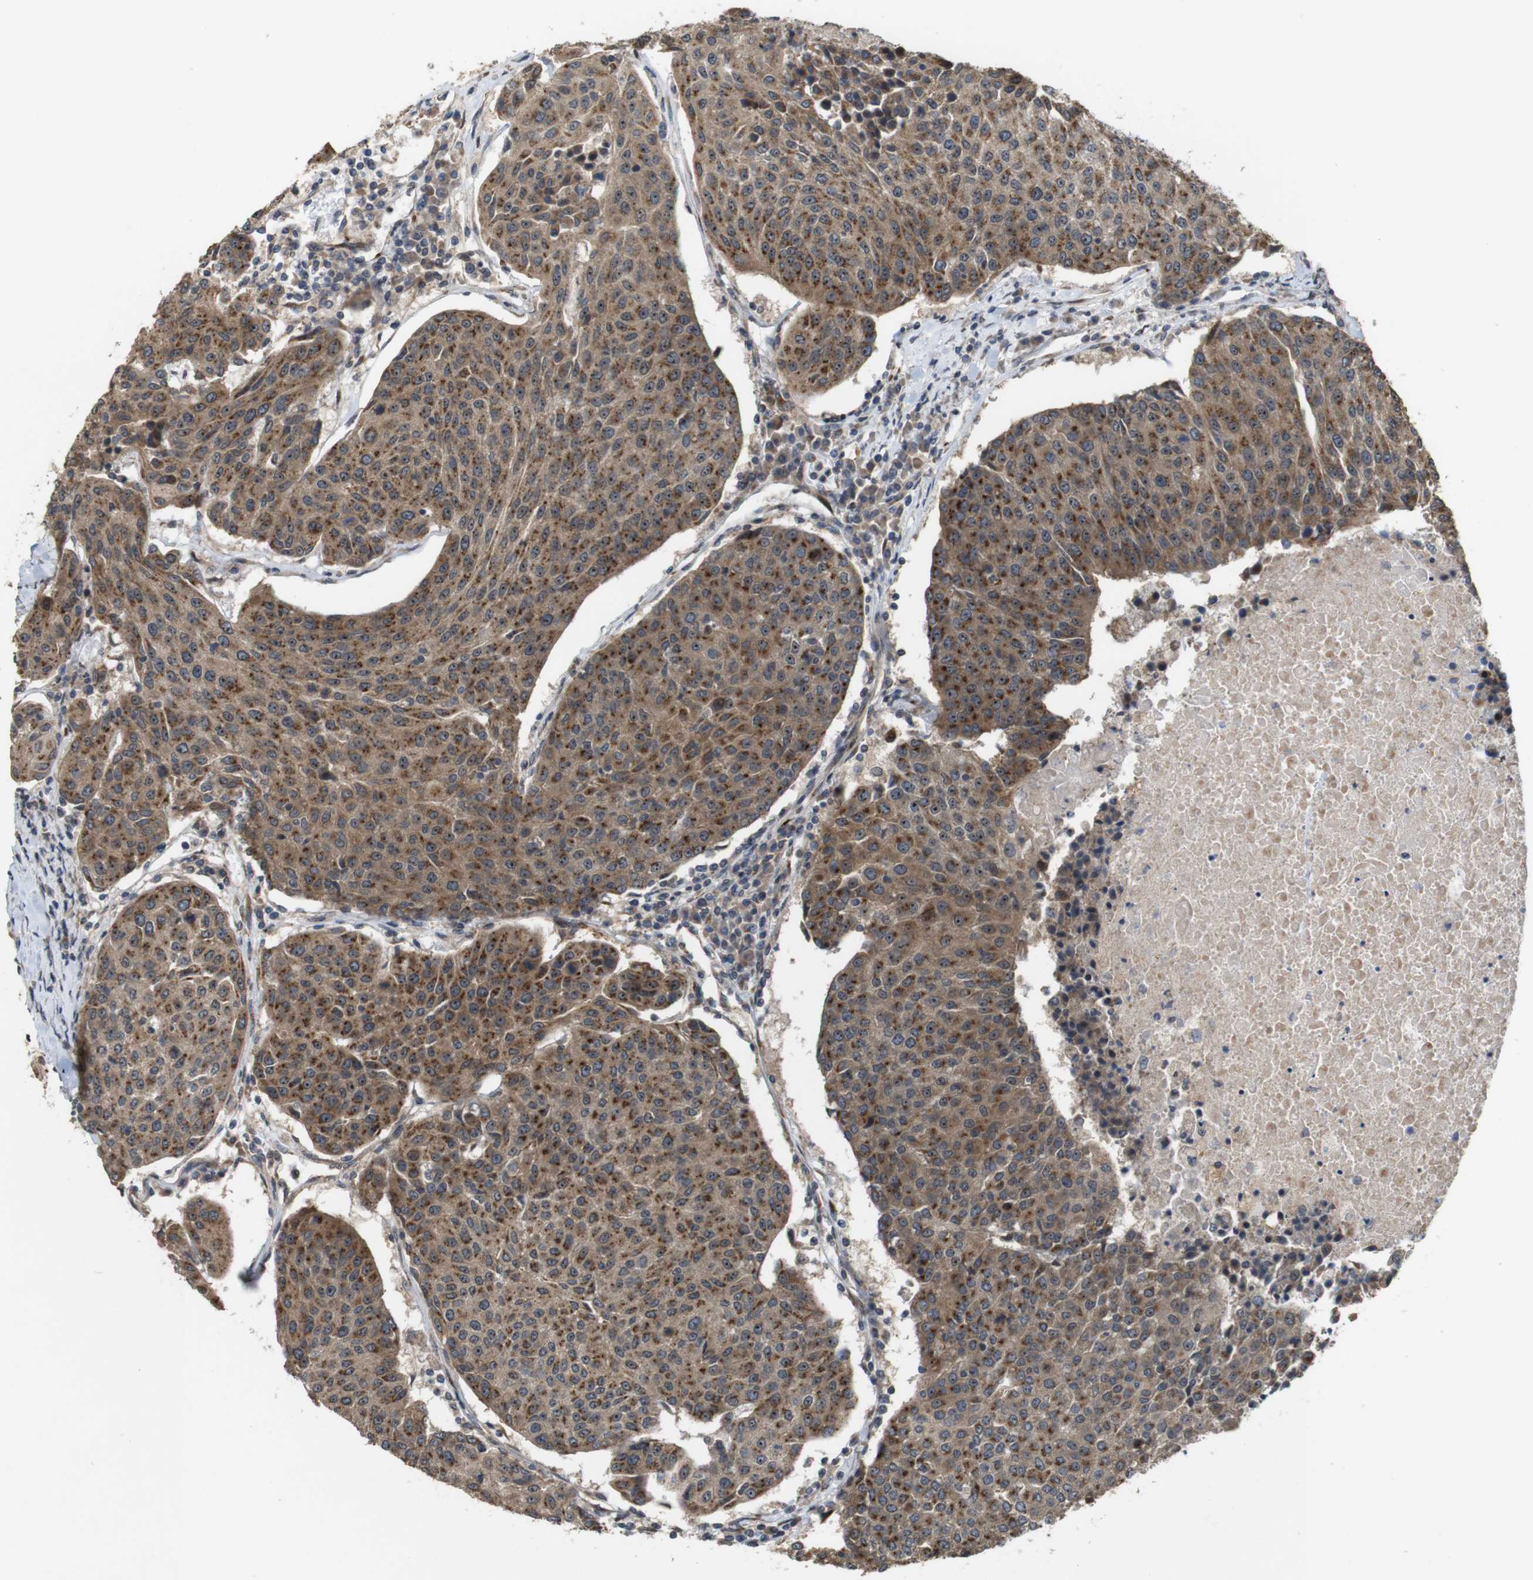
{"staining": {"intensity": "moderate", "quantity": ">75%", "location": "cytoplasmic/membranous"}, "tissue": "urothelial cancer", "cell_type": "Tumor cells", "image_type": "cancer", "snomed": [{"axis": "morphology", "description": "Urothelial carcinoma, High grade"}, {"axis": "topography", "description": "Urinary bladder"}], "caption": "Immunohistochemical staining of human high-grade urothelial carcinoma demonstrates medium levels of moderate cytoplasmic/membranous positivity in approximately >75% of tumor cells.", "gene": "EFCAB14", "patient": {"sex": "female", "age": 85}}